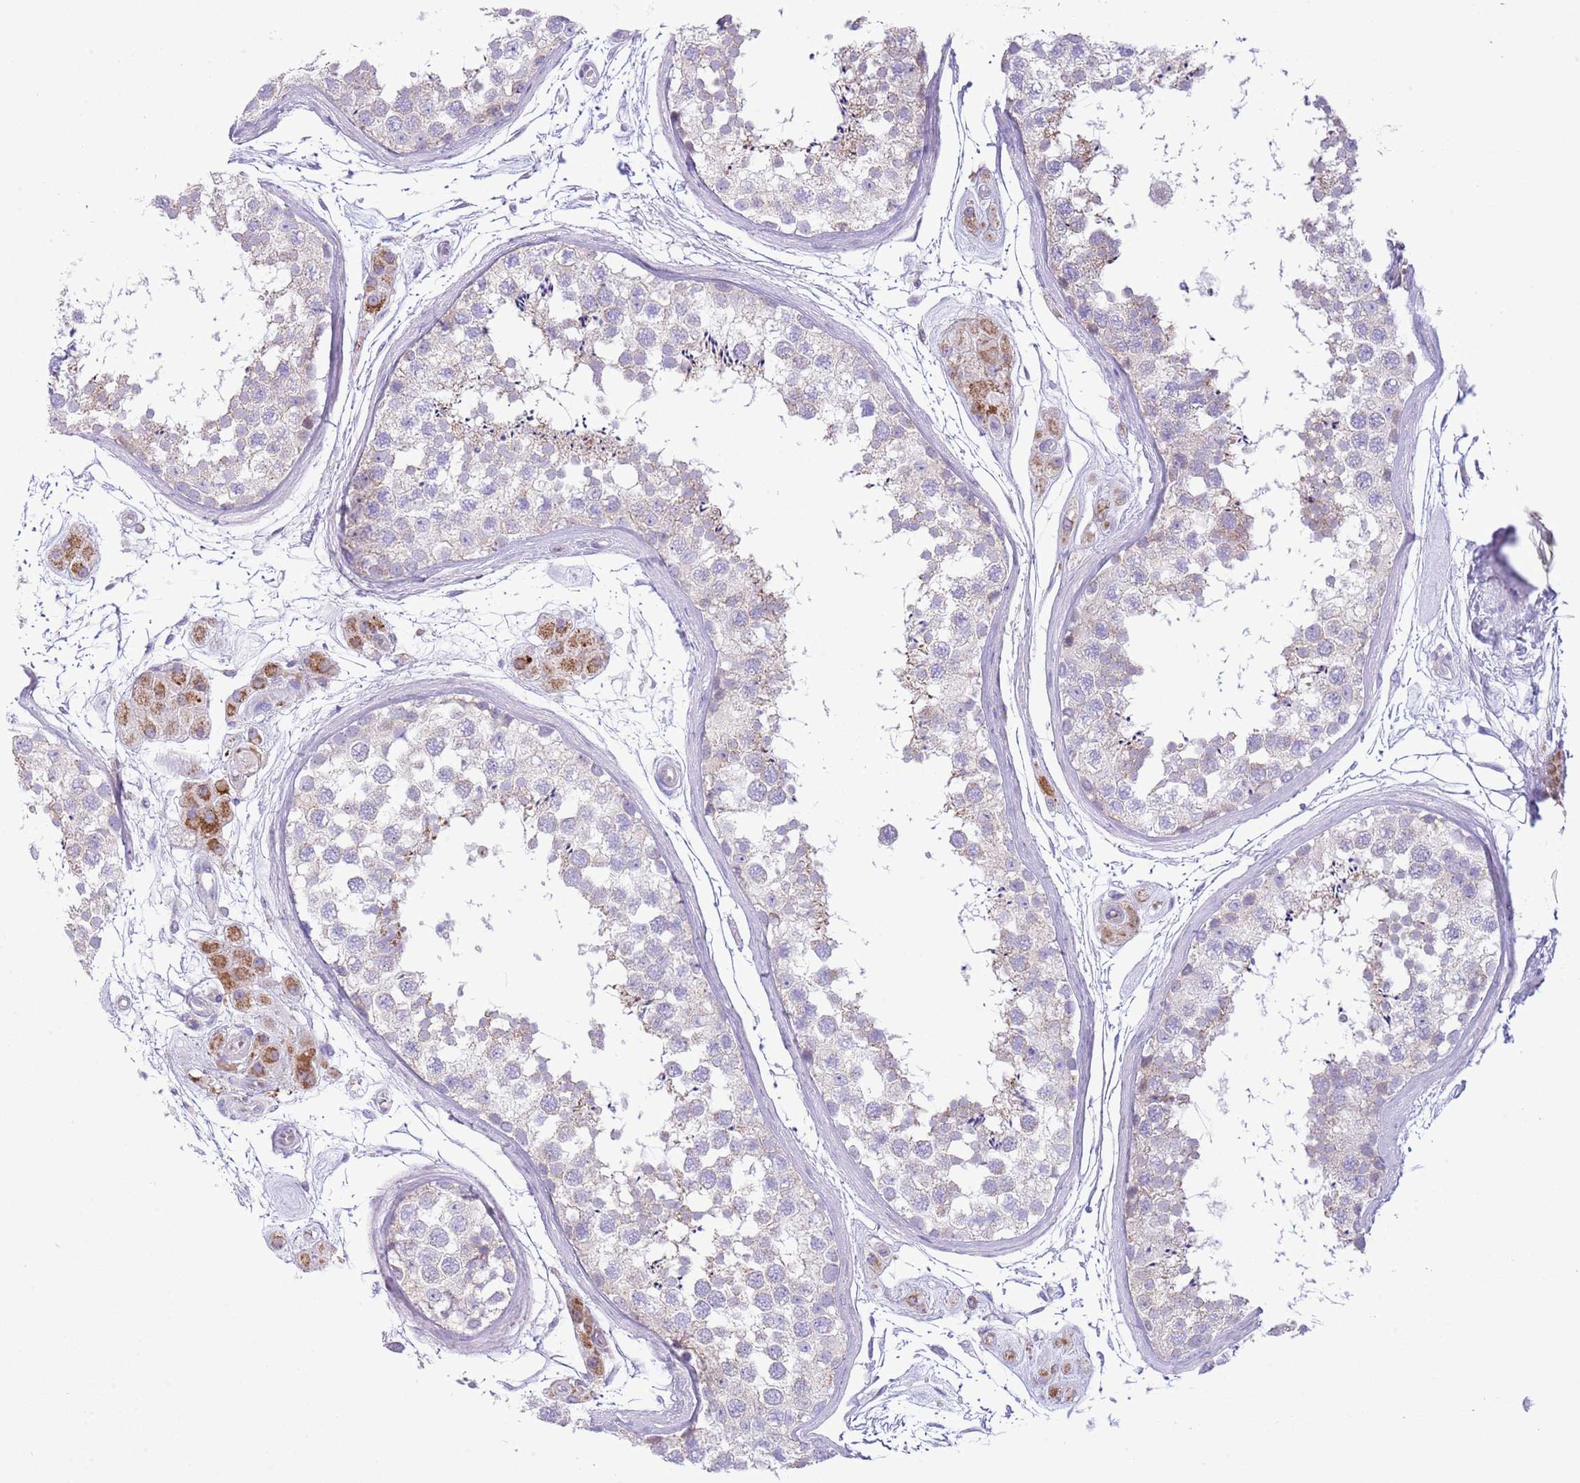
{"staining": {"intensity": "weak", "quantity": "<25%", "location": "cytoplasmic/membranous"}, "tissue": "testis", "cell_type": "Cells in seminiferous ducts", "image_type": "normal", "snomed": [{"axis": "morphology", "description": "Normal tissue, NOS"}, {"axis": "topography", "description": "Testis"}], "caption": "The micrograph displays no significant expression in cells in seminiferous ducts of testis. The staining was performed using DAB to visualize the protein expression in brown, while the nuclei were stained in blue with hematoxylin (Magnification: 20x).", "gene": "OAZ2", "patient": {"sex": "male", "age": 56}}